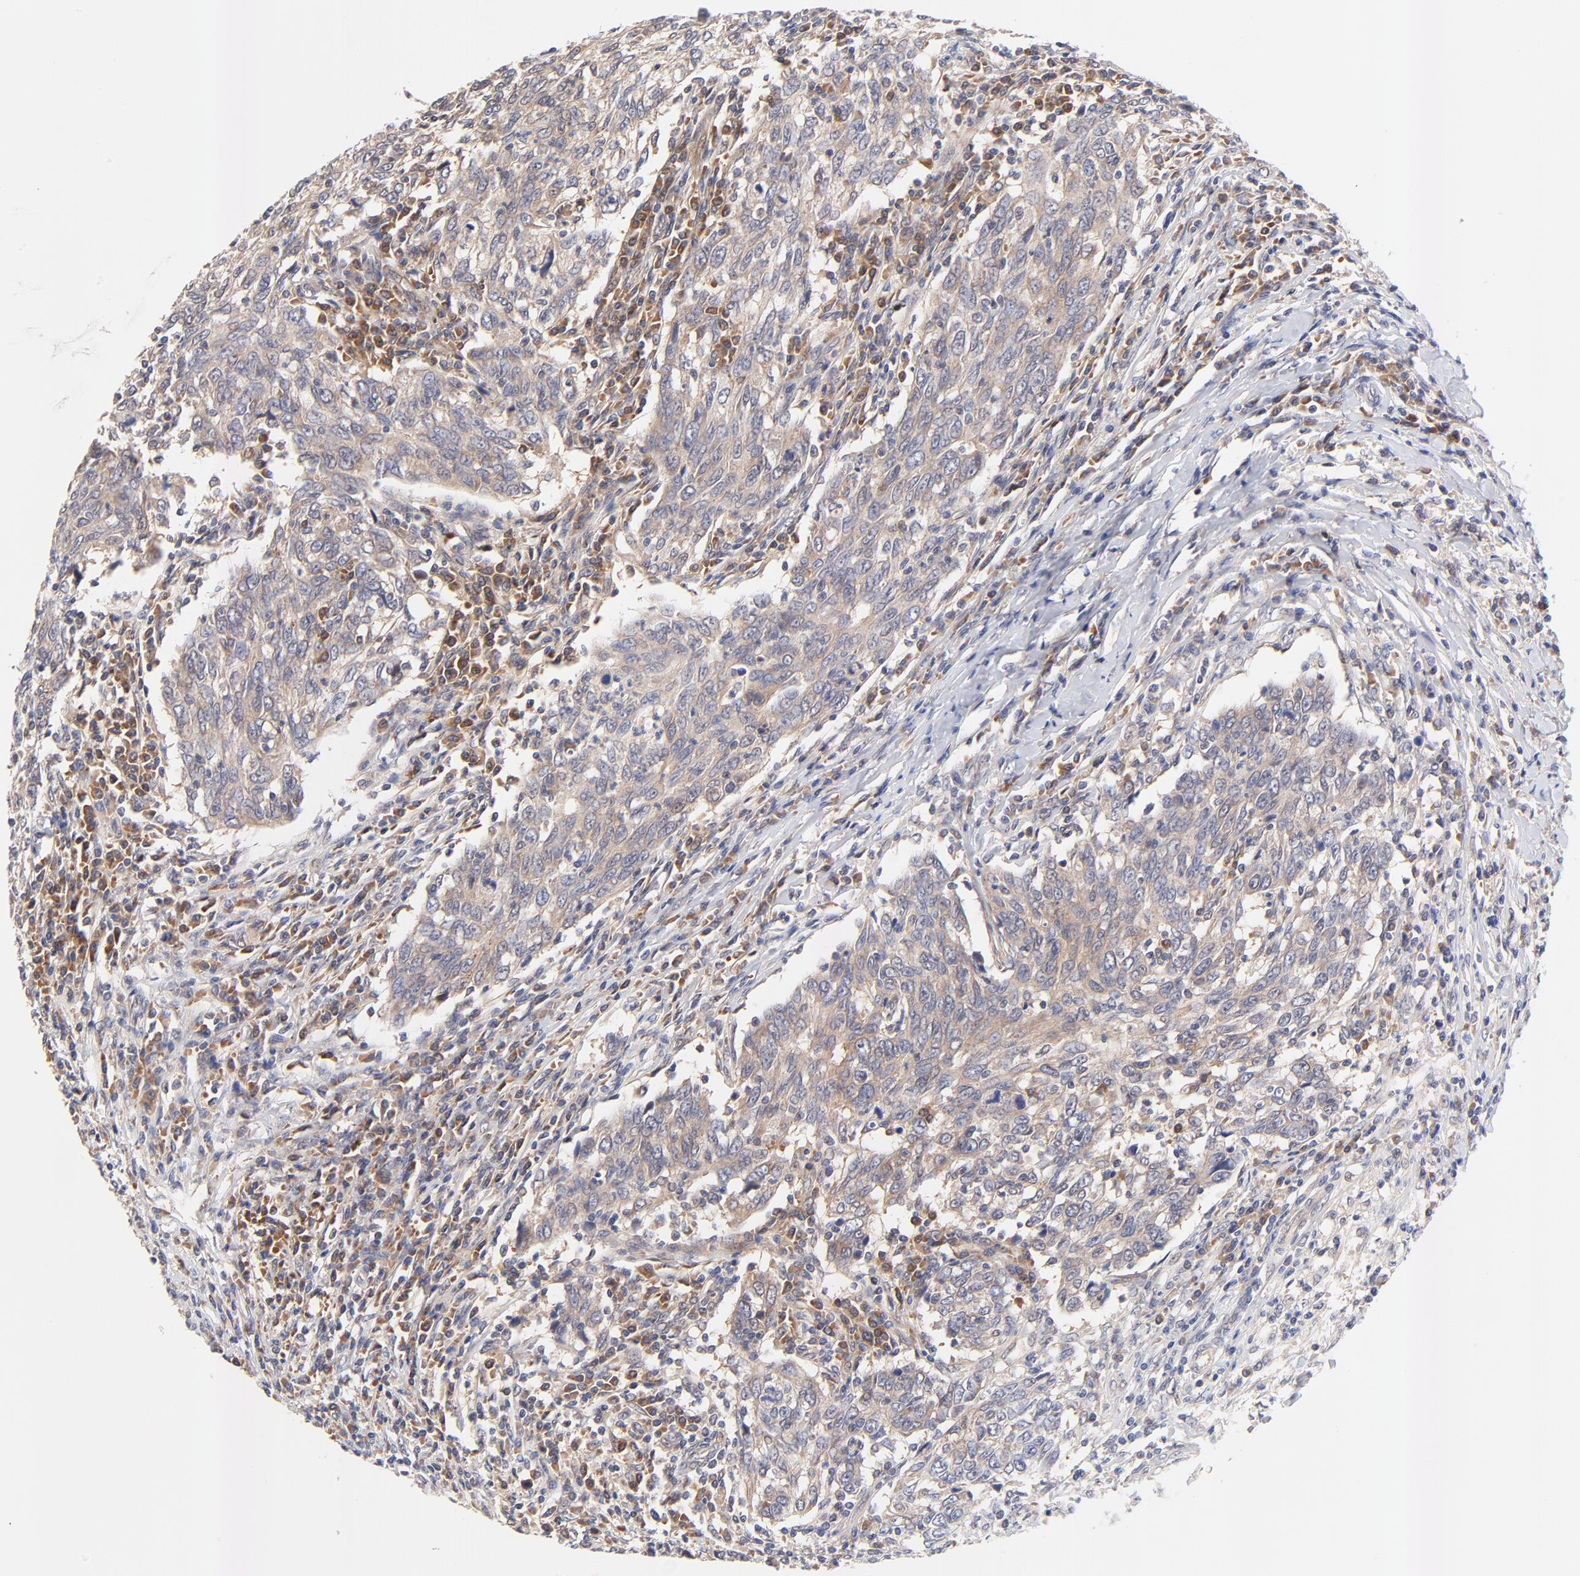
{"staining": {"intensity": "moderate", "quantity": ">75%", "location": "cytoplasmic/membranous"}, "tissue": "breast cancer", "cell_type": "Tumor cells", "image_type": "cancer", "snomed": [{"axis": "morphology", "description": "Duct carcinoma"}, {"axis": "topography", "description": "Breast"}], "caption": "Brown immunohistochemical staining in invasive ductal carcinoma (breast) displays moderate cytoplasmic/membranous positivity in approximately >75% of tumor cells.", "gene": "TXNL1", "patient": {"sex": "female", "age": 50}}